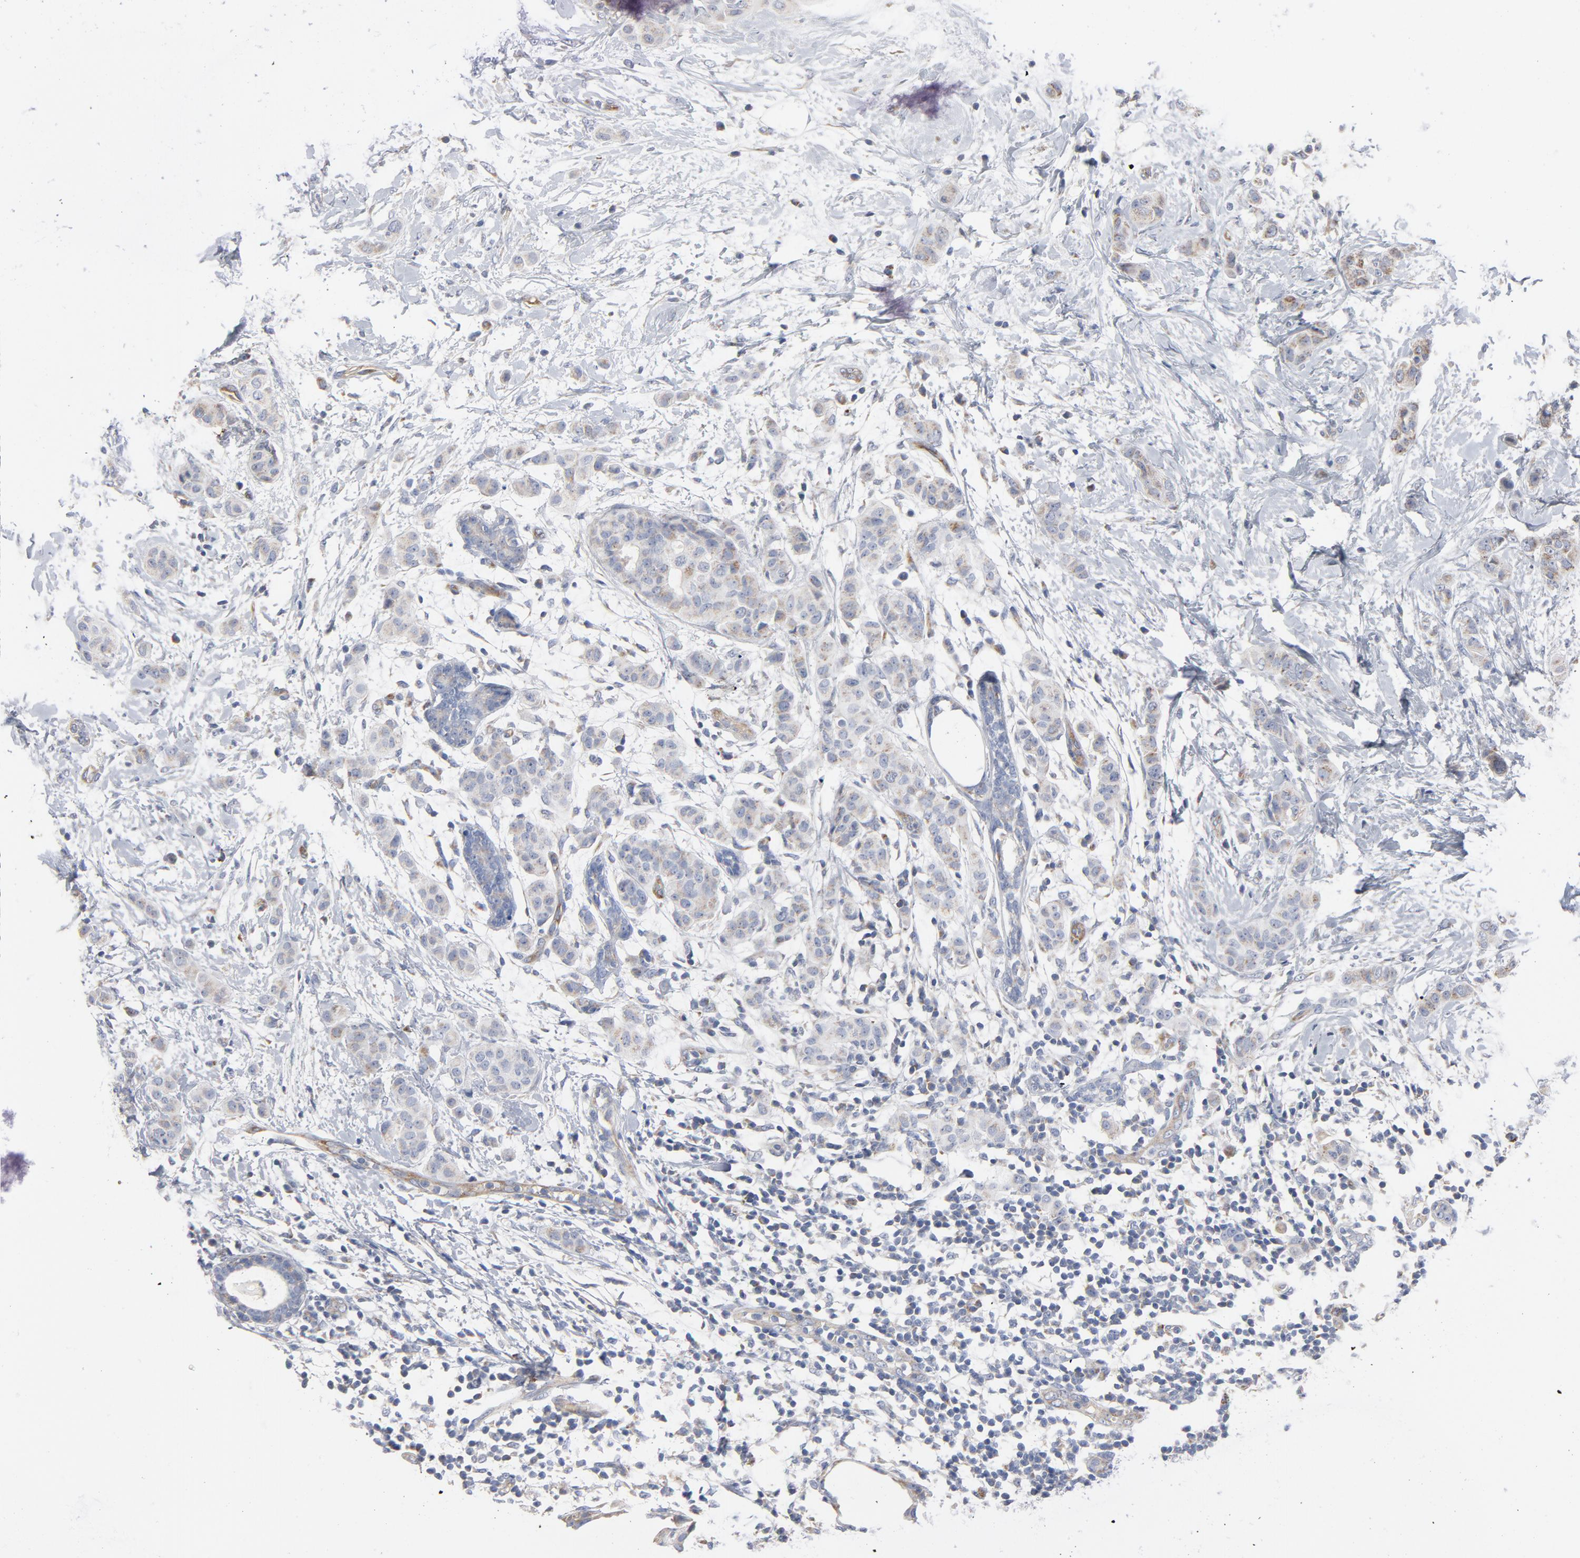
{"staining": {"intensity": "weak", "quantity": ">75%", "location": "cytoplasmic/membranous"}, "tissue": "breast cancer", "cell_type": "Tumor cells", "image_type": "cancer", "snomed": [{"axis": "morphology", "description": "Duct carcinoma"}, {"axis": "topography", "description": "Breast"}], "caption": "Brown immunohistochemical staining in breast cancer reveals weak cytoplasmic/membranous staining in about >75% of tumor cells.", "gene": "OXA1L", "patient": {"sex": "female", "age": 40}}